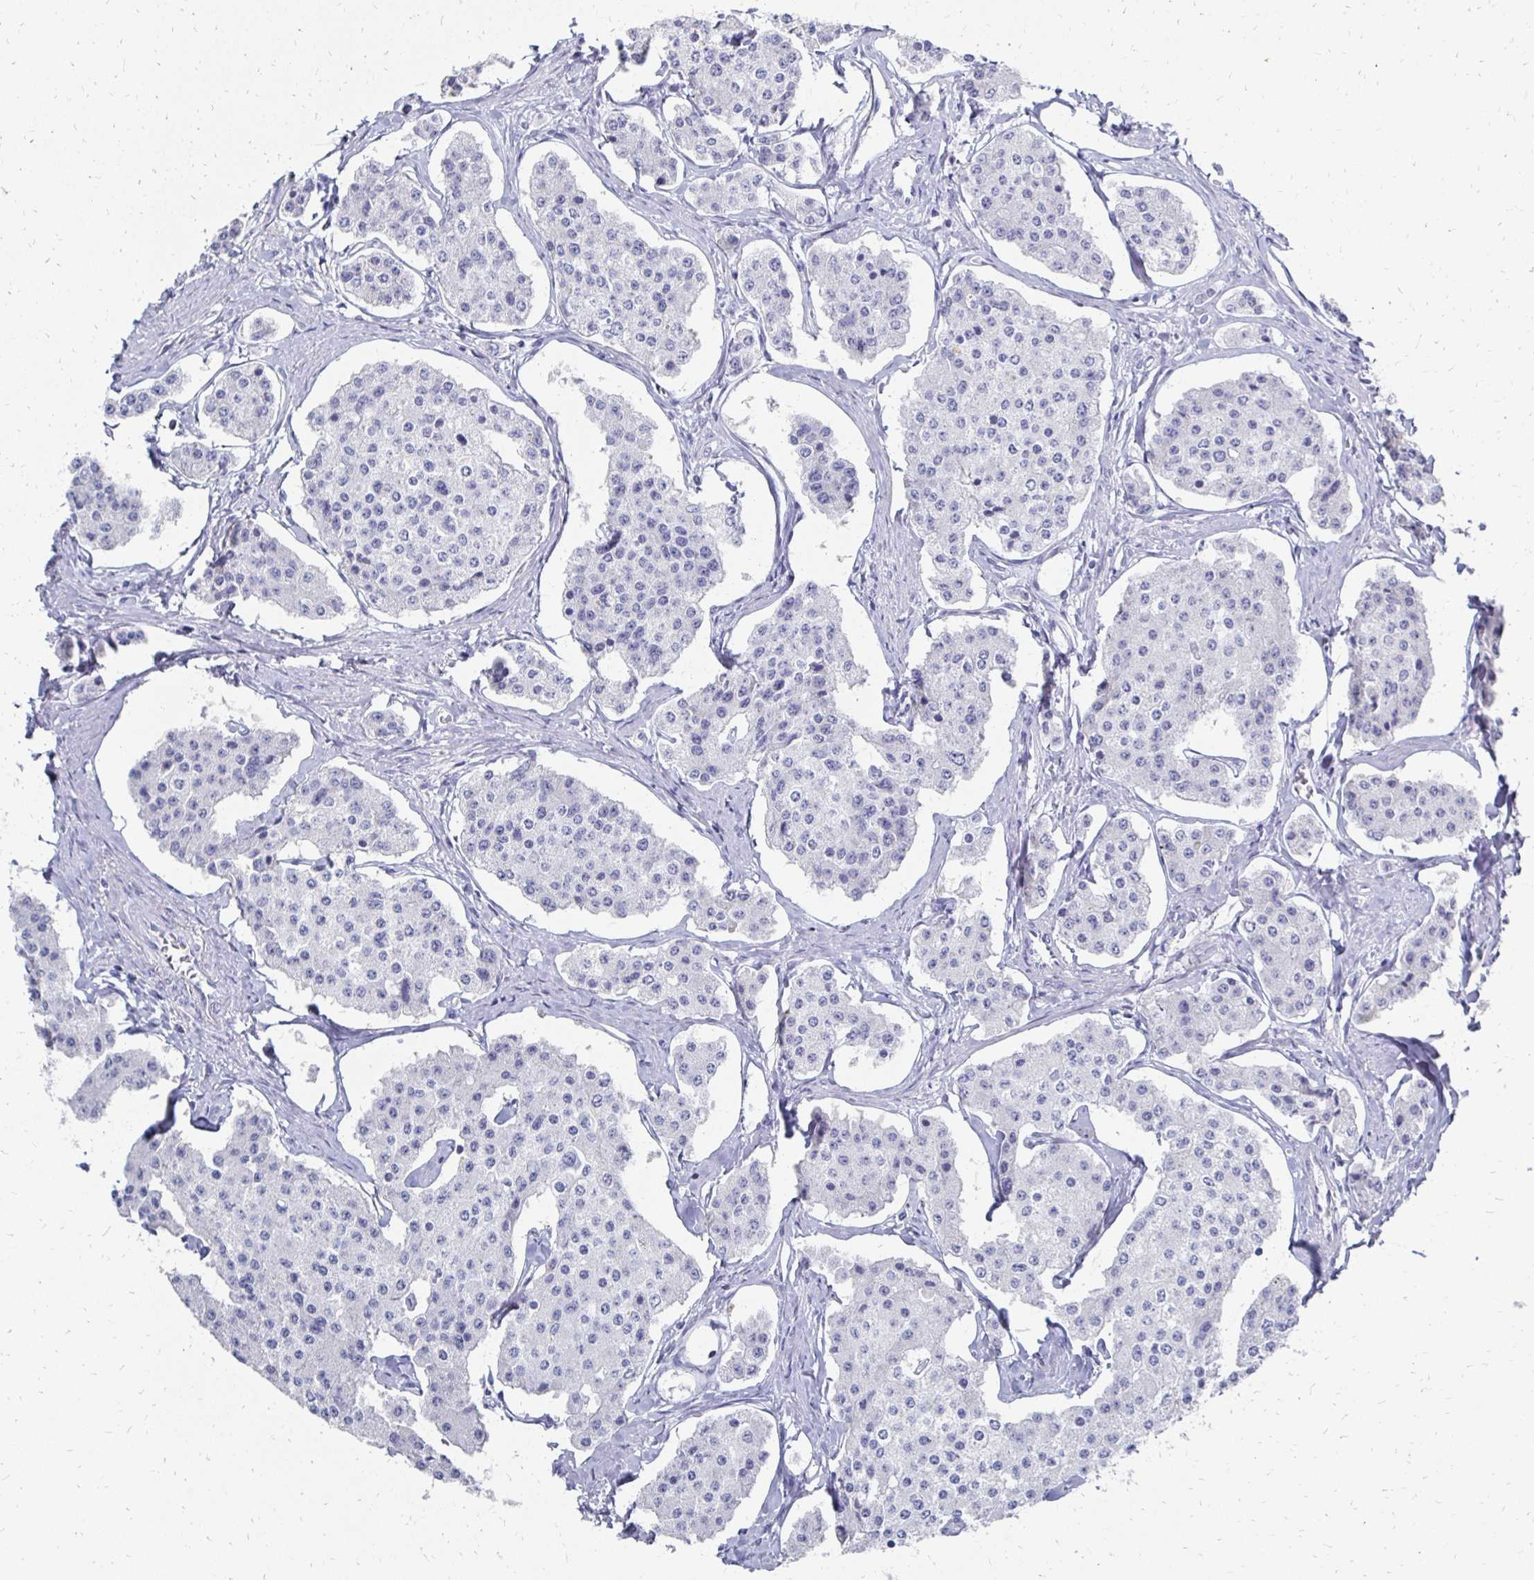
{"staining": {"intensity": "negative", "quantity": "none", "location": "none"}, "tissue": "carcinoid", "cell_type": "Tumor cells", "image_type": "cancer", "snomed": [{"axis": "morphology", "description": "Carcinoid, malignant, NOS"}, {"axis": "topography", "description": "Small intestine"}], "caption": "Human carcinoid stained for a protein using immunohistochemistry shows no expression in tumor cells.", "gene": "SYCP3", "patient": {"sex": "female", "age": 65}}